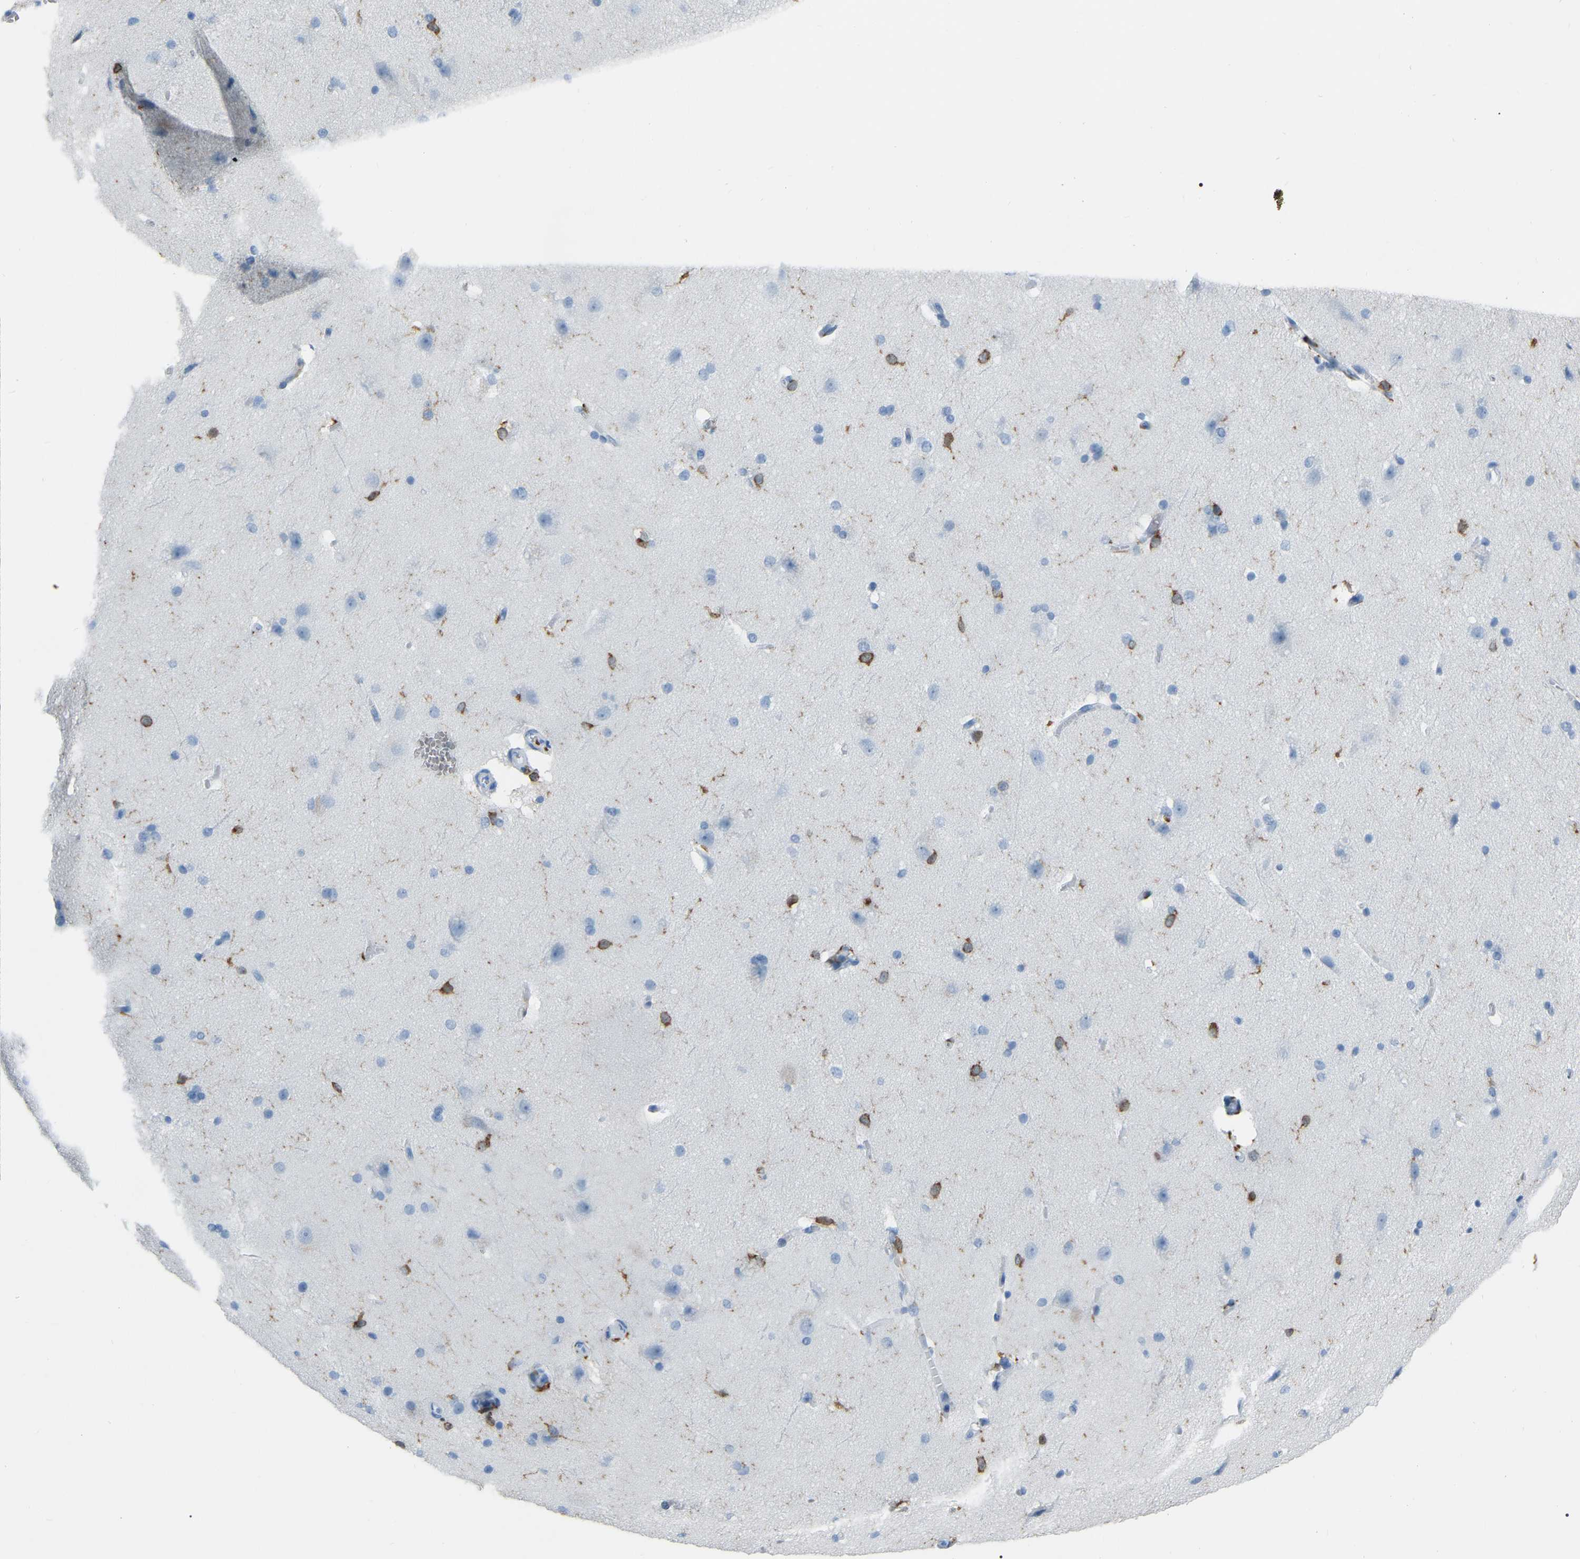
{"staining": {"intensity": "negative", "quantity": "none", "location": "none"}, "tissue": "cerebral cortex", "cell_type": "Endothelial cells", "image_type": "normal", "snomed": [{"axis": "morphology", "description": "Normal tissue, NOS"}, {"axis": "topography", "description": "Cerebral cortex"}, {"axis": "topography", "description": "Hippocampus"}], "caption": "An image of cerebral cortex stained for a protein shows no brown staining in endothelial cells.", "gene": "ARHGAP45", "patient": {"sex": "female", "age": 19}}